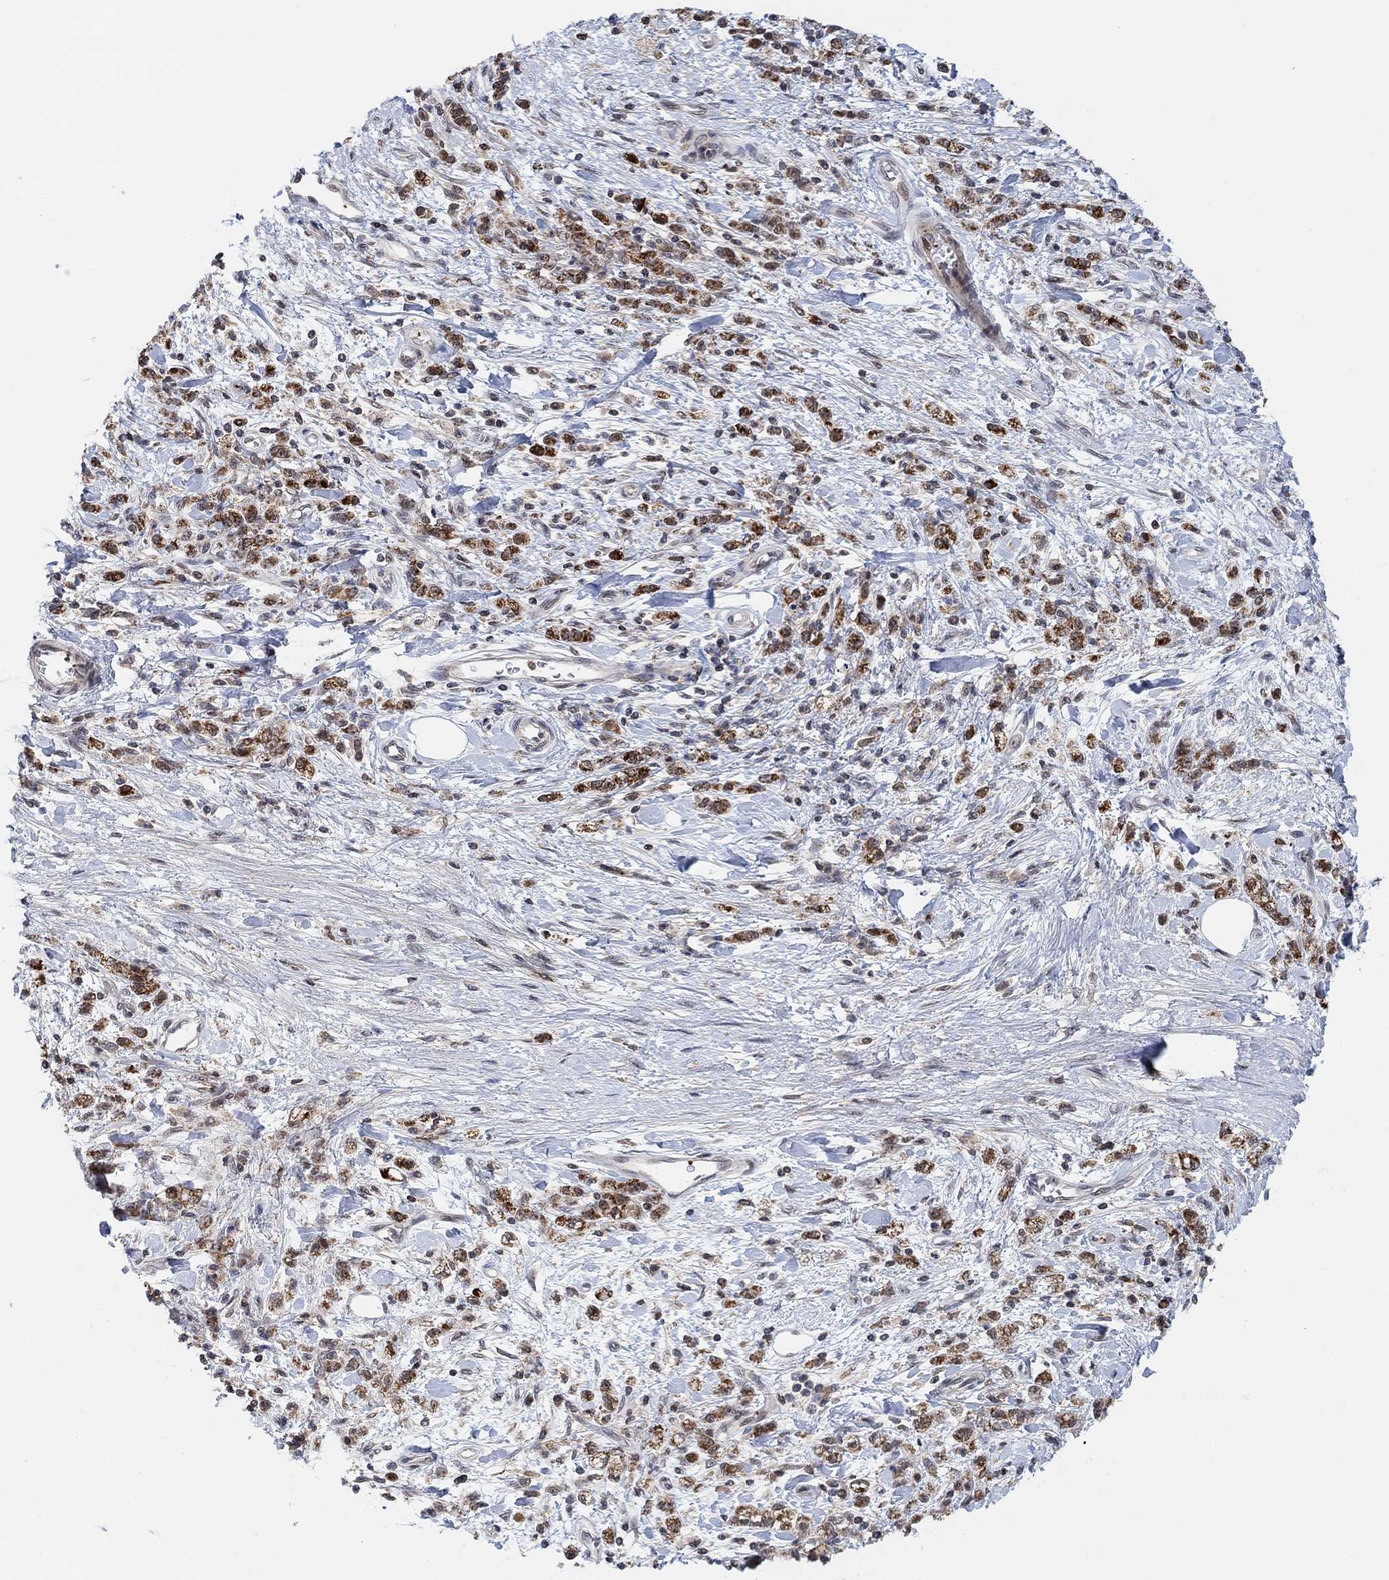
{"staining": {"intensity": "strong", "quantity": "25%-75%", "location": "nuclear"}, "tissue": "stomach cancer", "cell_type": "Tumor cells", "image_type": "cancer", "snomed": [{"axis": "morphology", "description": "Adenocarcinoma, NOS"}, {"axis": "topography", "description": "Stomach"}], "caption": "Tumor cells exhibit high levels of strong nuclear expression in about 25%-75% of cells in human adenocarcinoma (stomach). The protein is shown in brown color, while the nuclei are stained blue.", "gene": "PWWP2B", "patient": {"sex": "male", "age": 77}}